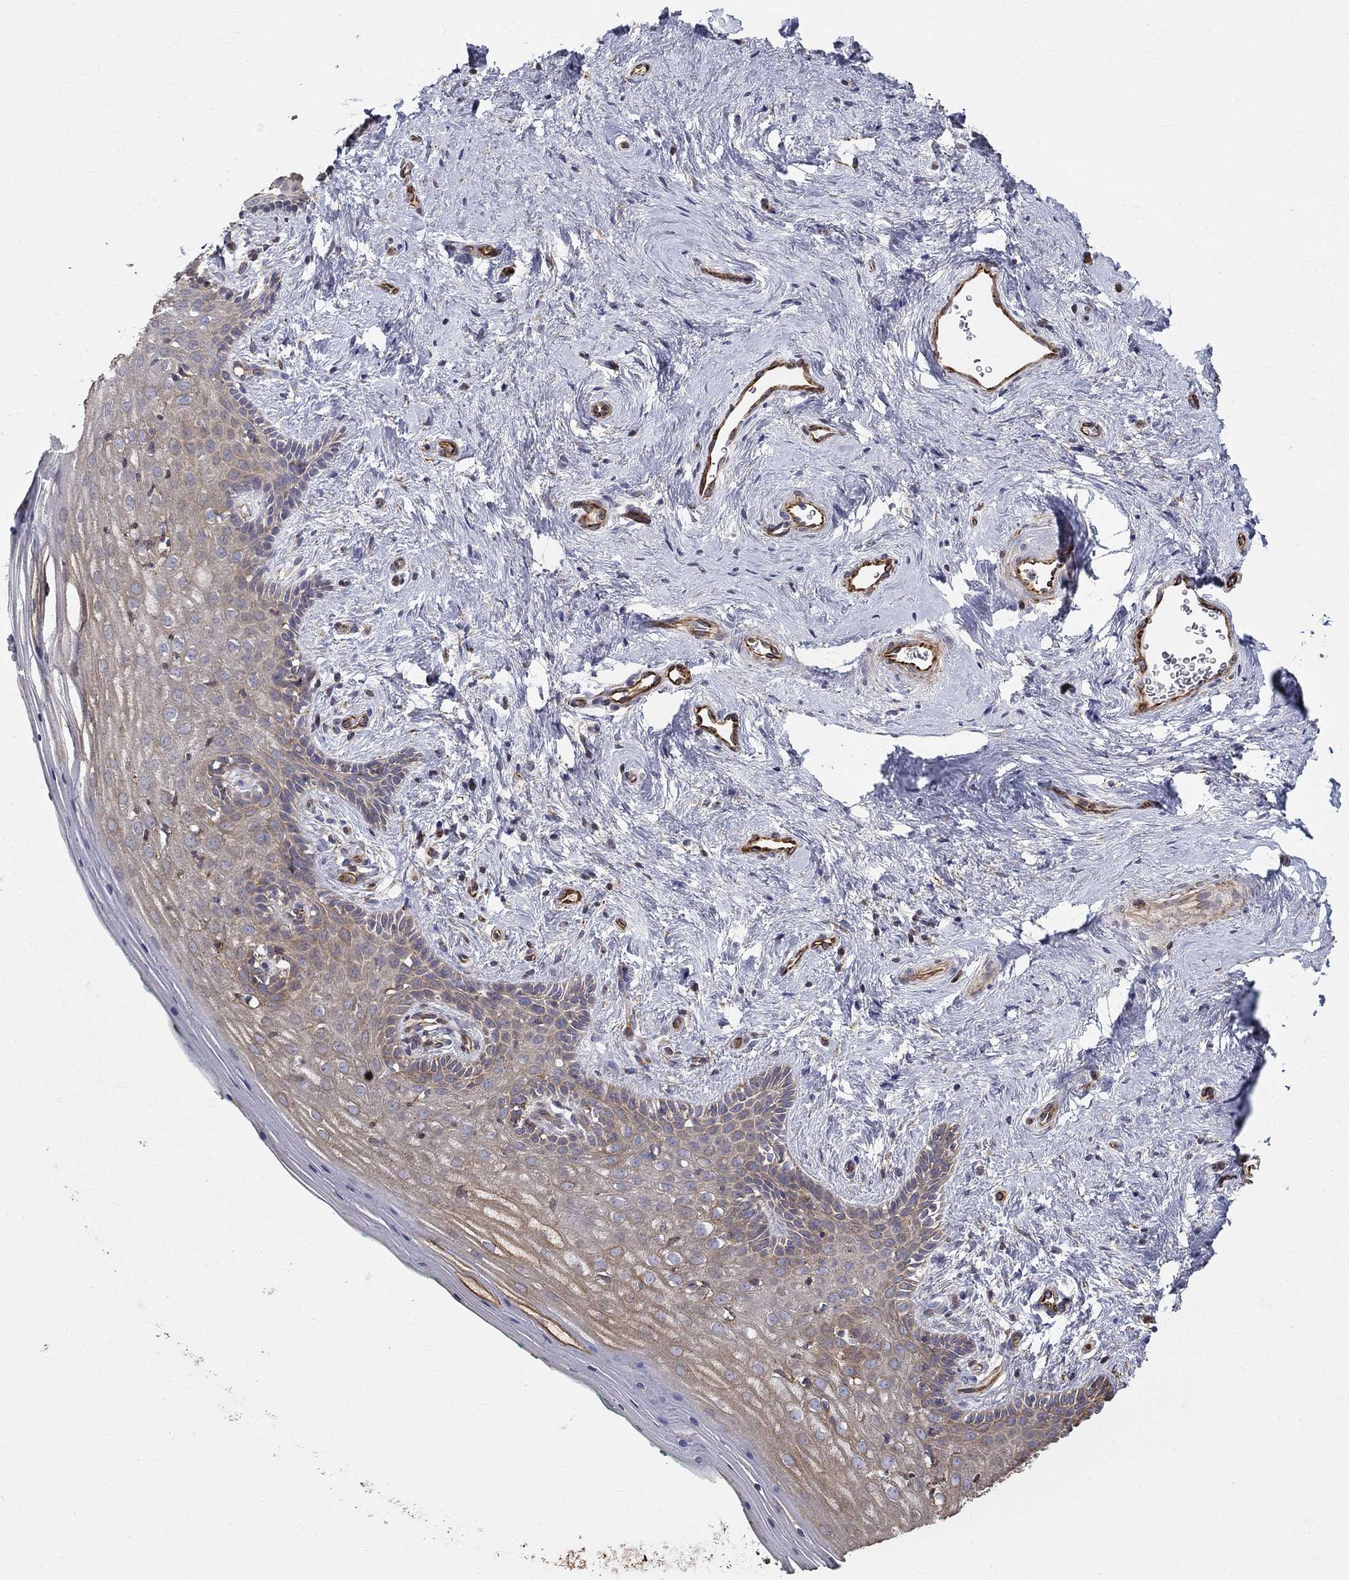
{"staining": {"intensity": "moderate", "quantity": ">75%", "location": "cytoplasmic/membranous"}, "tissue": "vagina", "cell_type": "Squamous epithelial cells", "image_type": "normal", "snomed": [{"axis": "morphology", "description": "Normal tissue, NOS"}, {"axis": "topography", "description": "Vagina"}], "caption": "An image showing moderate cytoplasmic/membranous staining in approximately >75% of squamous epithelial cells in normal vagina, as visualized by brown immunohistochemical staining.", "gene": "NPHP1", "patient": {"sex": "female", "age": 45}}